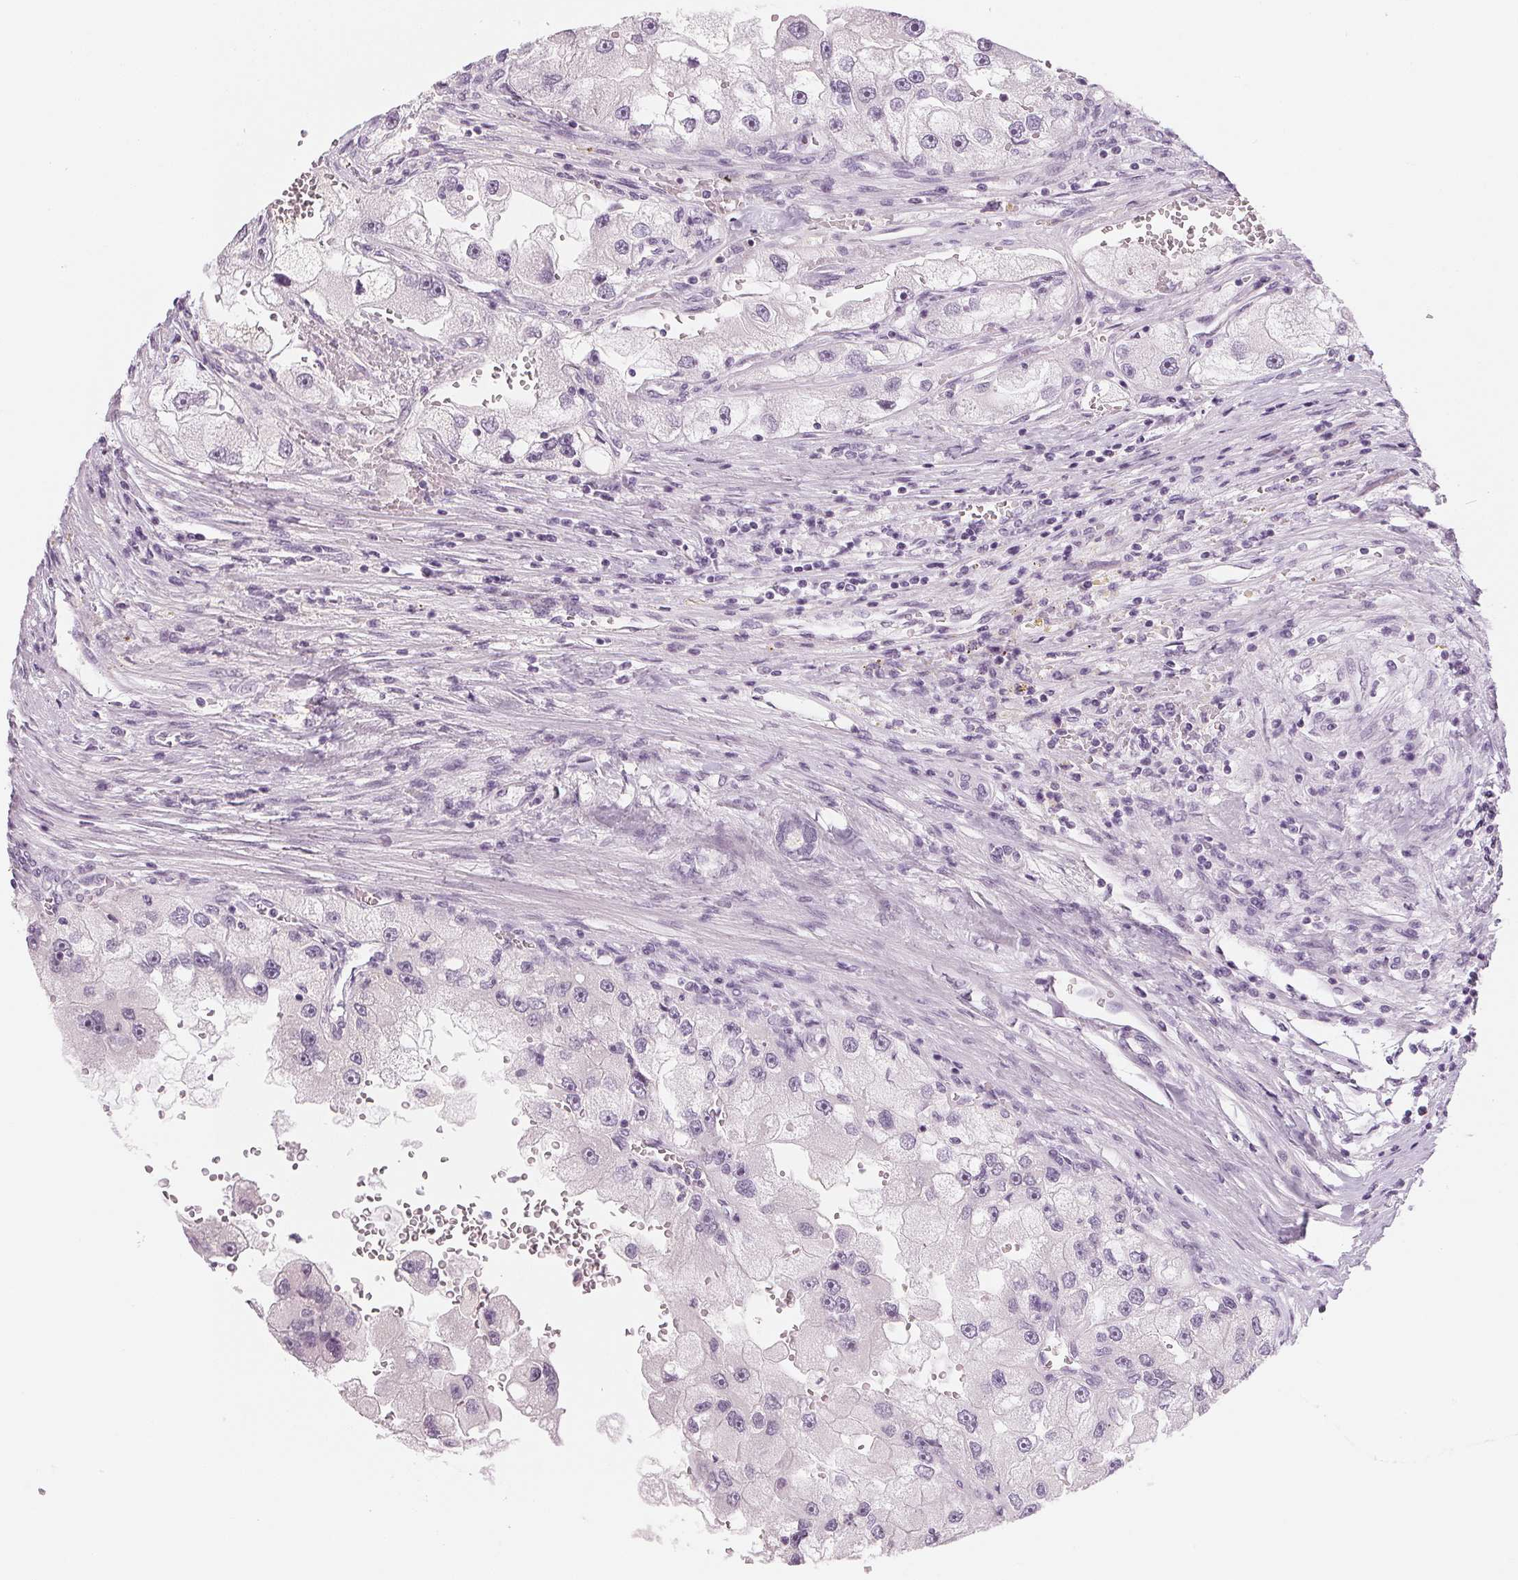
{"staining": {"intensity": "negative", "quantity": "none", "location": "none"}, "tissue": "renal cancer", "cell_type": "Tumor cells", "image_type": "cancer", "snomed": [{"axis": "morphology", "description": "Adenocarcinoma, NOS"}, {"axis": "topography", "description": "Kidney"}], "caption": "A high-resolution image shows immunohistochemistry staining of renal cancer (adenocarcinoma), which demonstrates no significant staining in tumor cells.", "gene": "CHST4", "patient": {"sex": "male", "age": 63}}